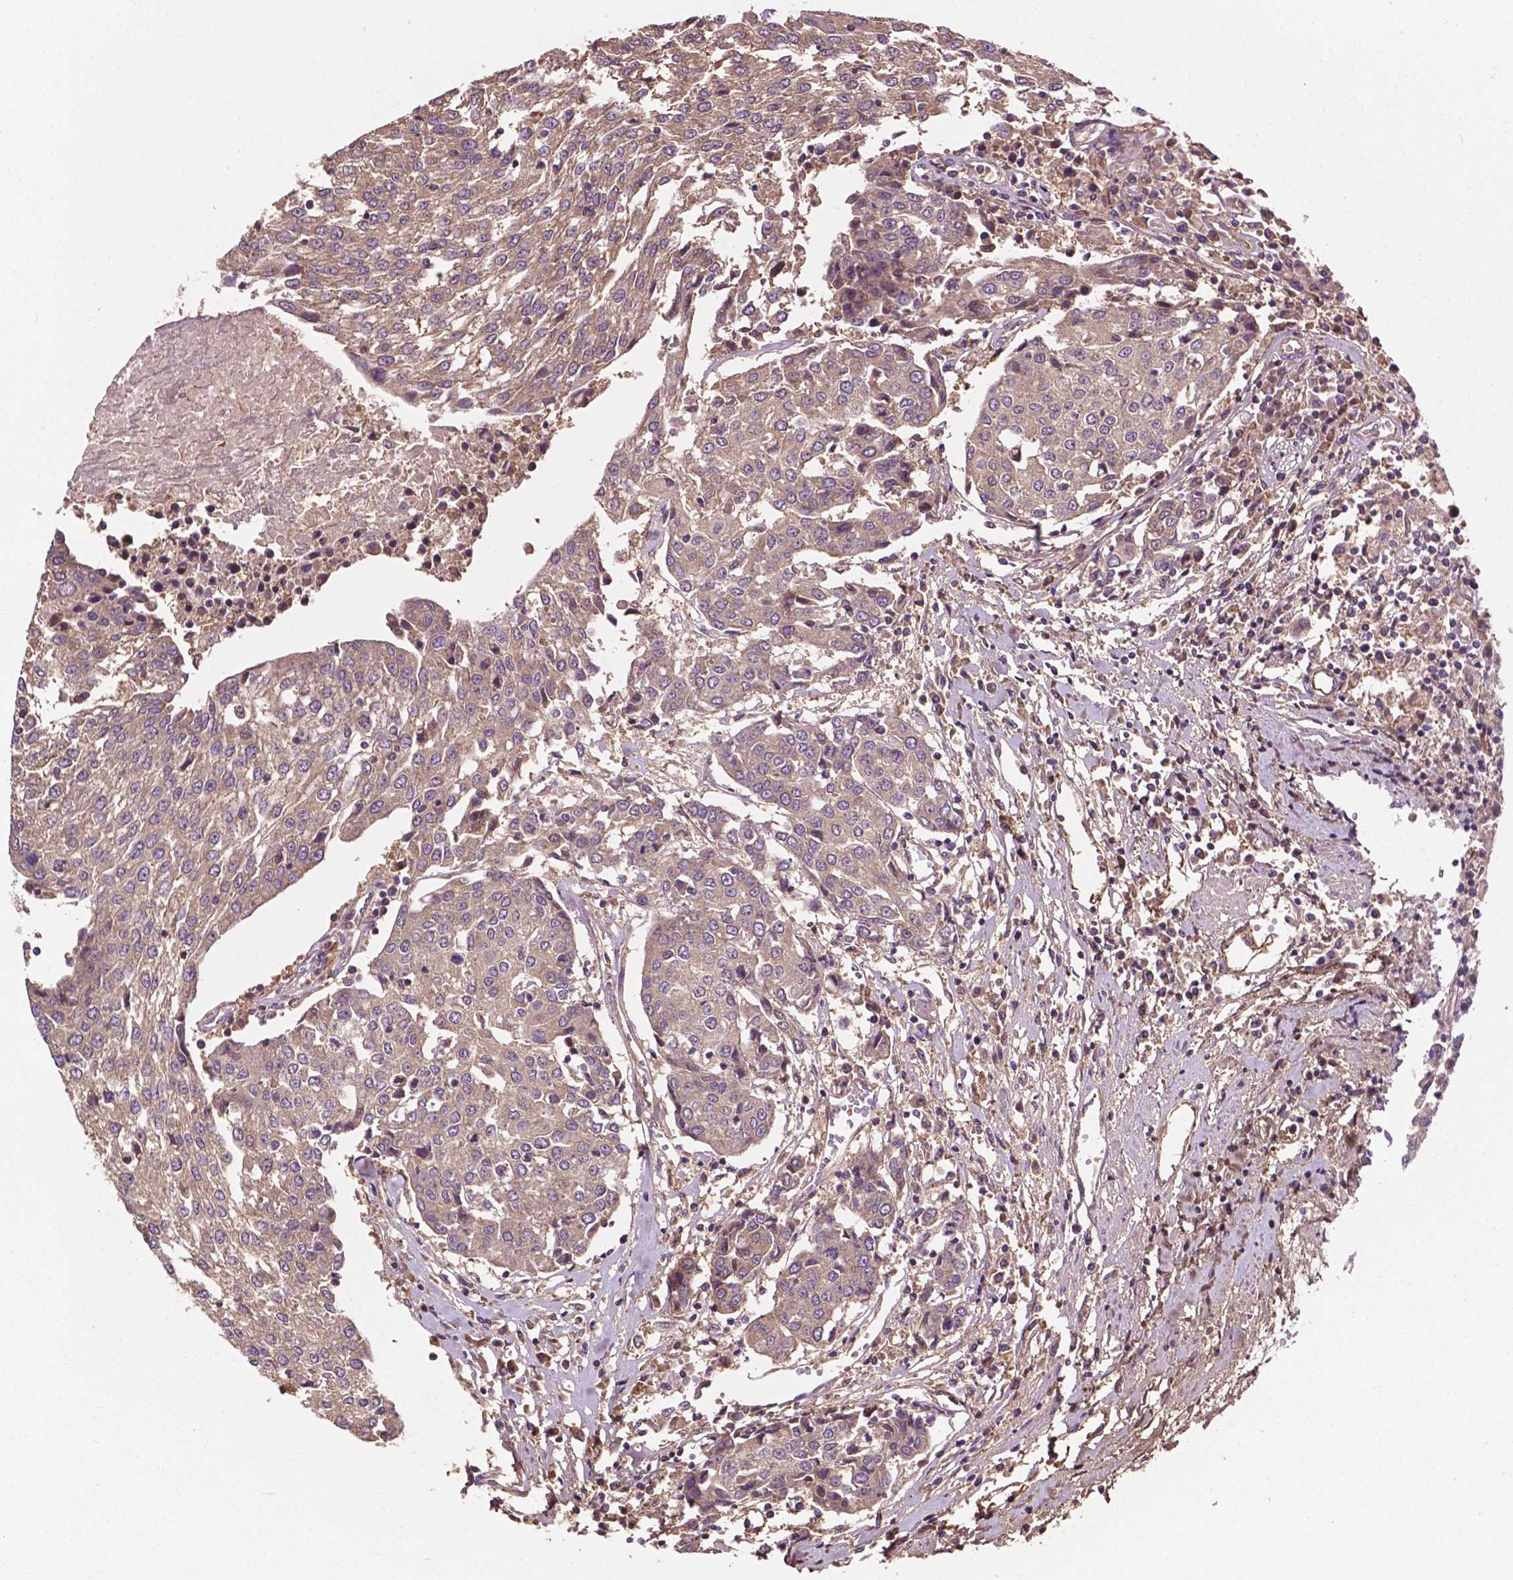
{"staining": {"intensity": "weak", "quantity": ">75%", "location": "cytoplasmic/membranous"}, "tissue": "urothelial cancer", "cell_type": "Tumor cells", "image_type": "cancer", "snomed": [{"axis": "morphology", "description": "Urothelial carcinoma, High grade"}, {"axis": "topography", "description": "Urinary bladder"}], "caption": "Human high-grade urothelial carcinoma stained with a brown dye reveals weak cytoplasmic/membranous positive expression in about >75% of tumor cells.", "gene": "GJA9", "patient": {"sex": "female", "age": 85}}